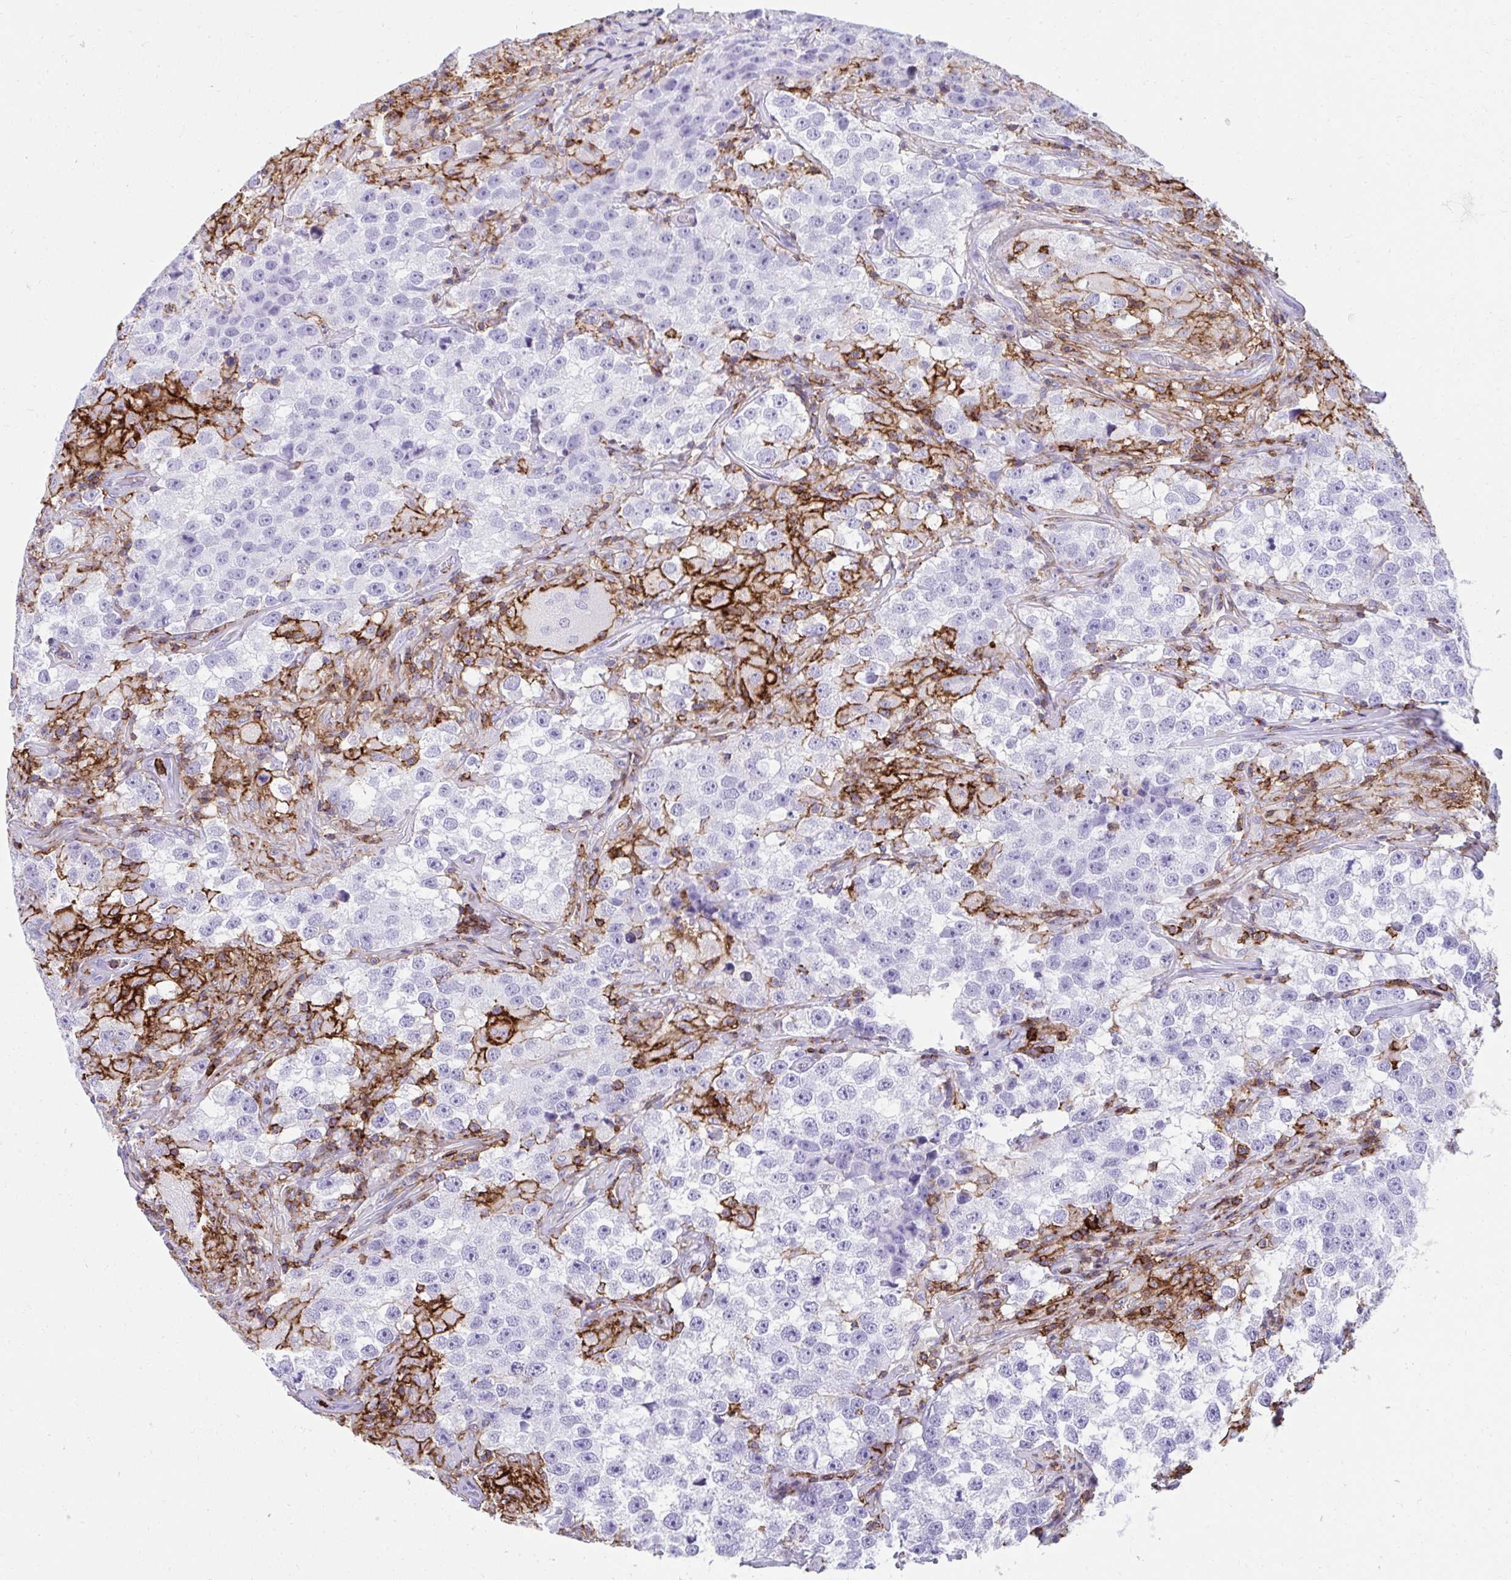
{"staining": {"intensity": "negative", "quantity": "none", "location": "none"}, "tissue": "testis cancer", "cell_type": "Tumor cells", "image_type": "cancer", "snomed": [{"axis": "morphology", "description": "Seminoma, NOS"}, {"axis": "topography", "description": "Testis"}], "caption": "High power microscopy histopathology image of an immunohistochemistry image of testis cancer (seminoma), revealing no significant staining in tumor cells.", "gene": "SPN", "patient": {"sex": "male", "age": 46}}